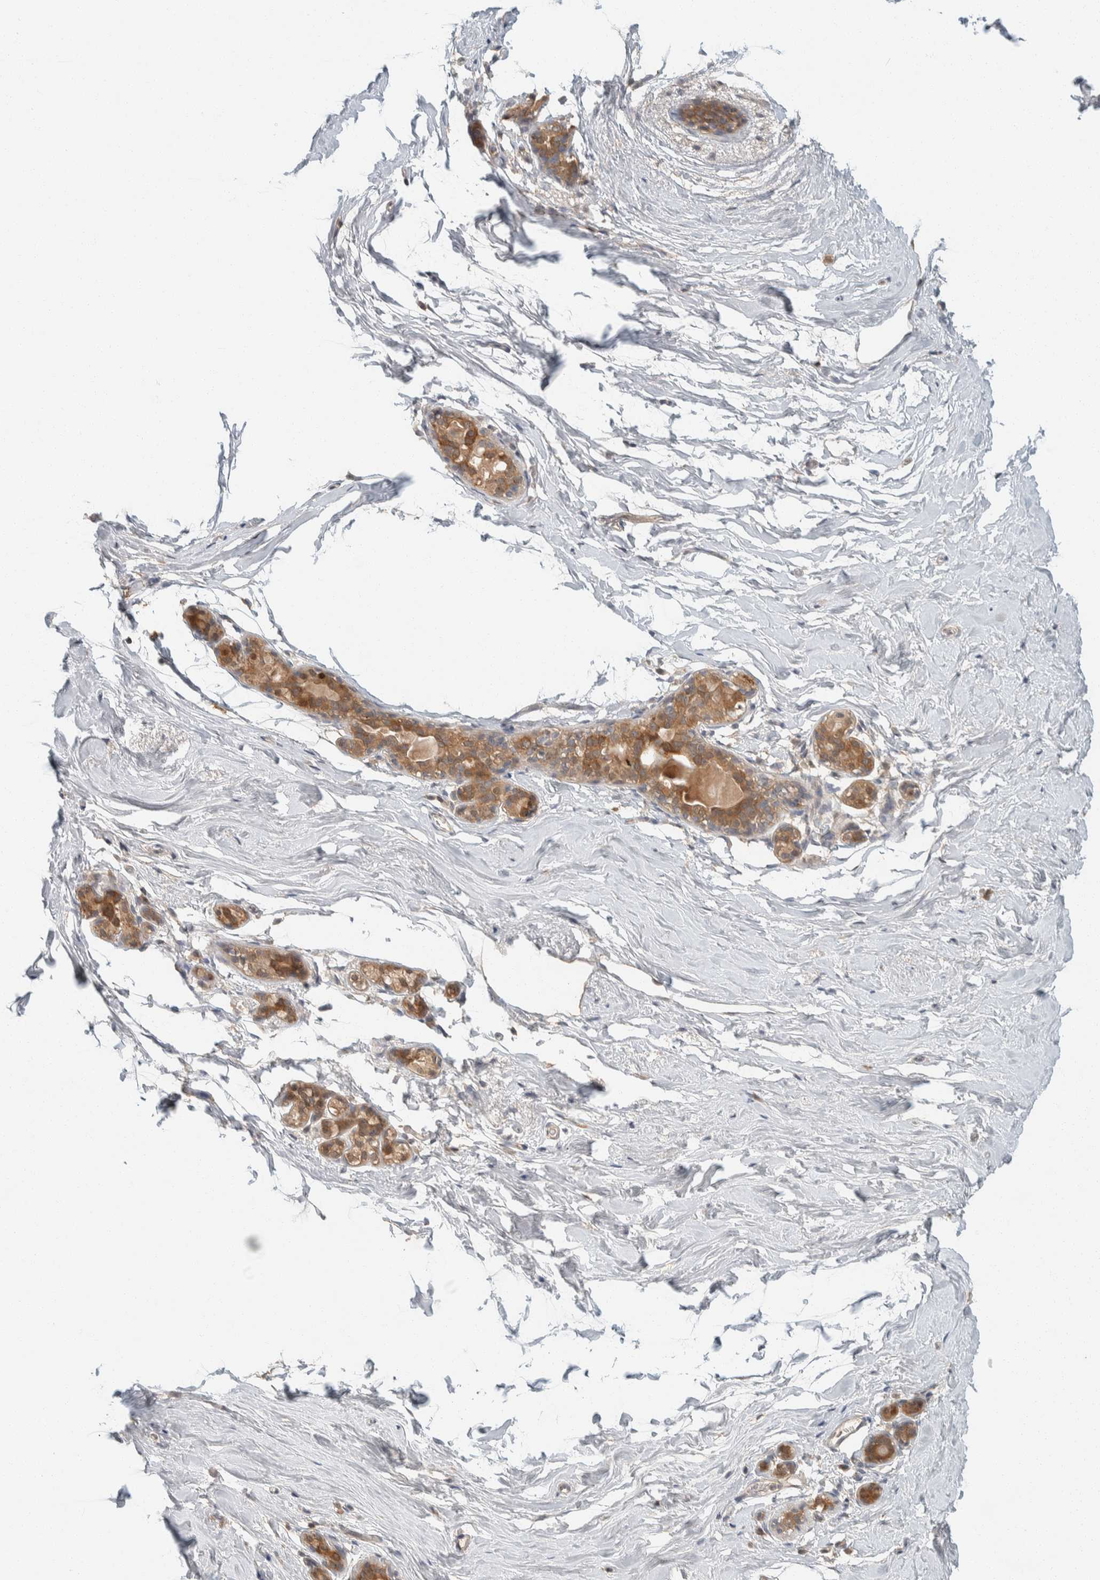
{"staining": {"intensity": "moderate", "quantity": ">75%", "location": "cytoplasmic/membranous,nuclear"}, "tissue": "breast", "cell_type": "Glandular cells", "image_type": "normal", "snomed": [{"axis": "morphology", "description": "Normal tissue, NOS"}, {"axis": "topography", "description": "Breast"}], "caption": "Moderate cytoplasmic/membranous,nuclear protein expression is seen in approximately >75% of glandular cells in breast.", "gene": "ZNF567", "patient": {"sex": "female", "age": 62}}